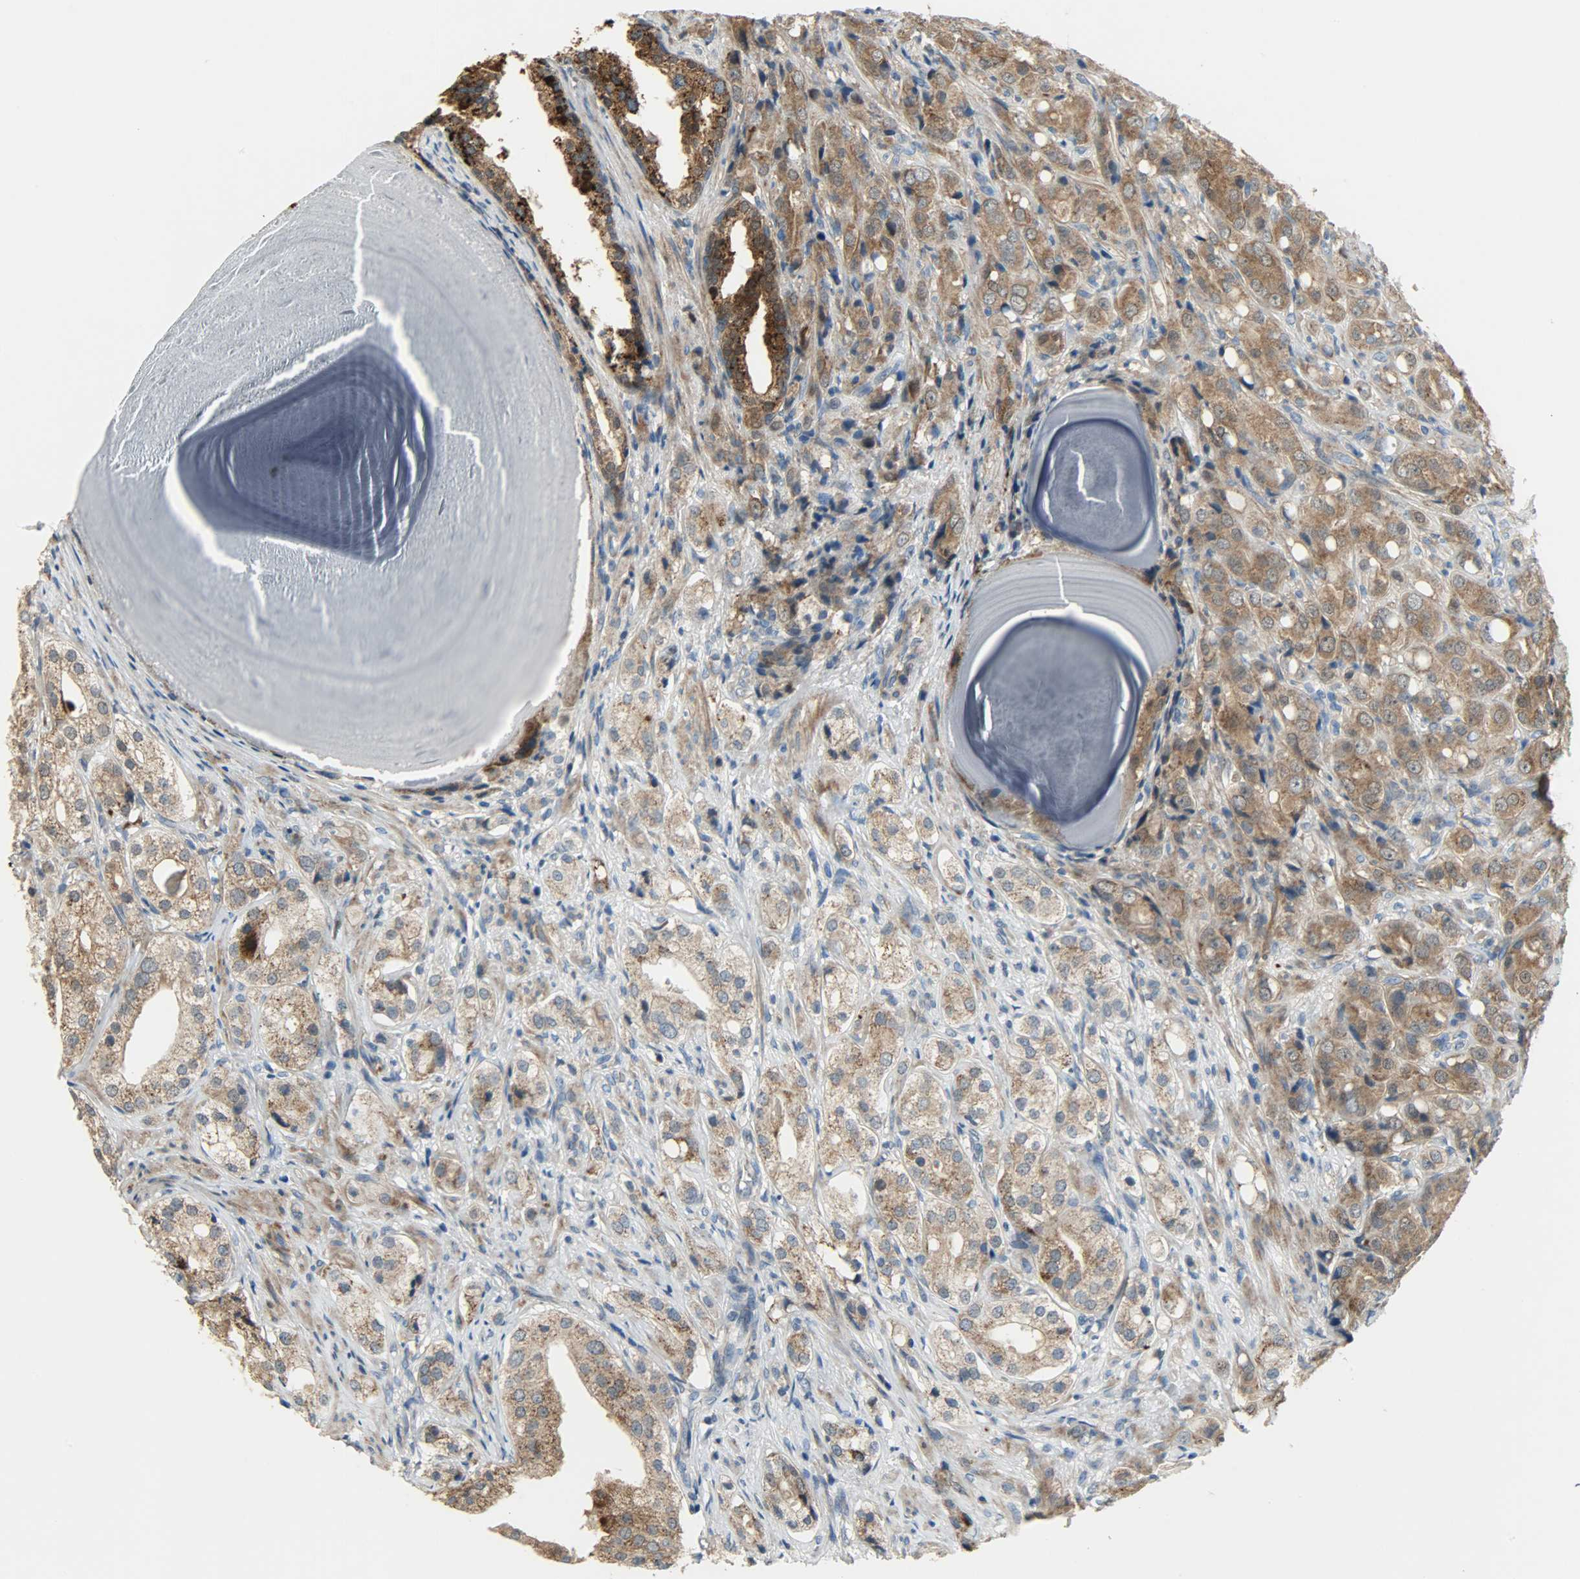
{"staining": {"intensity": "moderate", "quantity": ">75%", "location": "cytoplasmic/membranous"}, "tissue": "prostate cancer", "cell_type": "Tumor cells", "image_type": "cancer", "snomed": [{"axis": "morphology", "description": "Adenocarcinoma, High grade"}, {"axis": "topography", "description": "Prostate"}], "caption": "Tumor cells demonstrate medium levels of moderate cytoplasmic/membranous staining in approximately >75% of cells in human prostate cancer (adenocarcinoma (high-grade)). (IHC, brightfield microscopy, high magnification).", "gene": "PPP1R1B", "patient": {"sex": "male", "age": 68}}